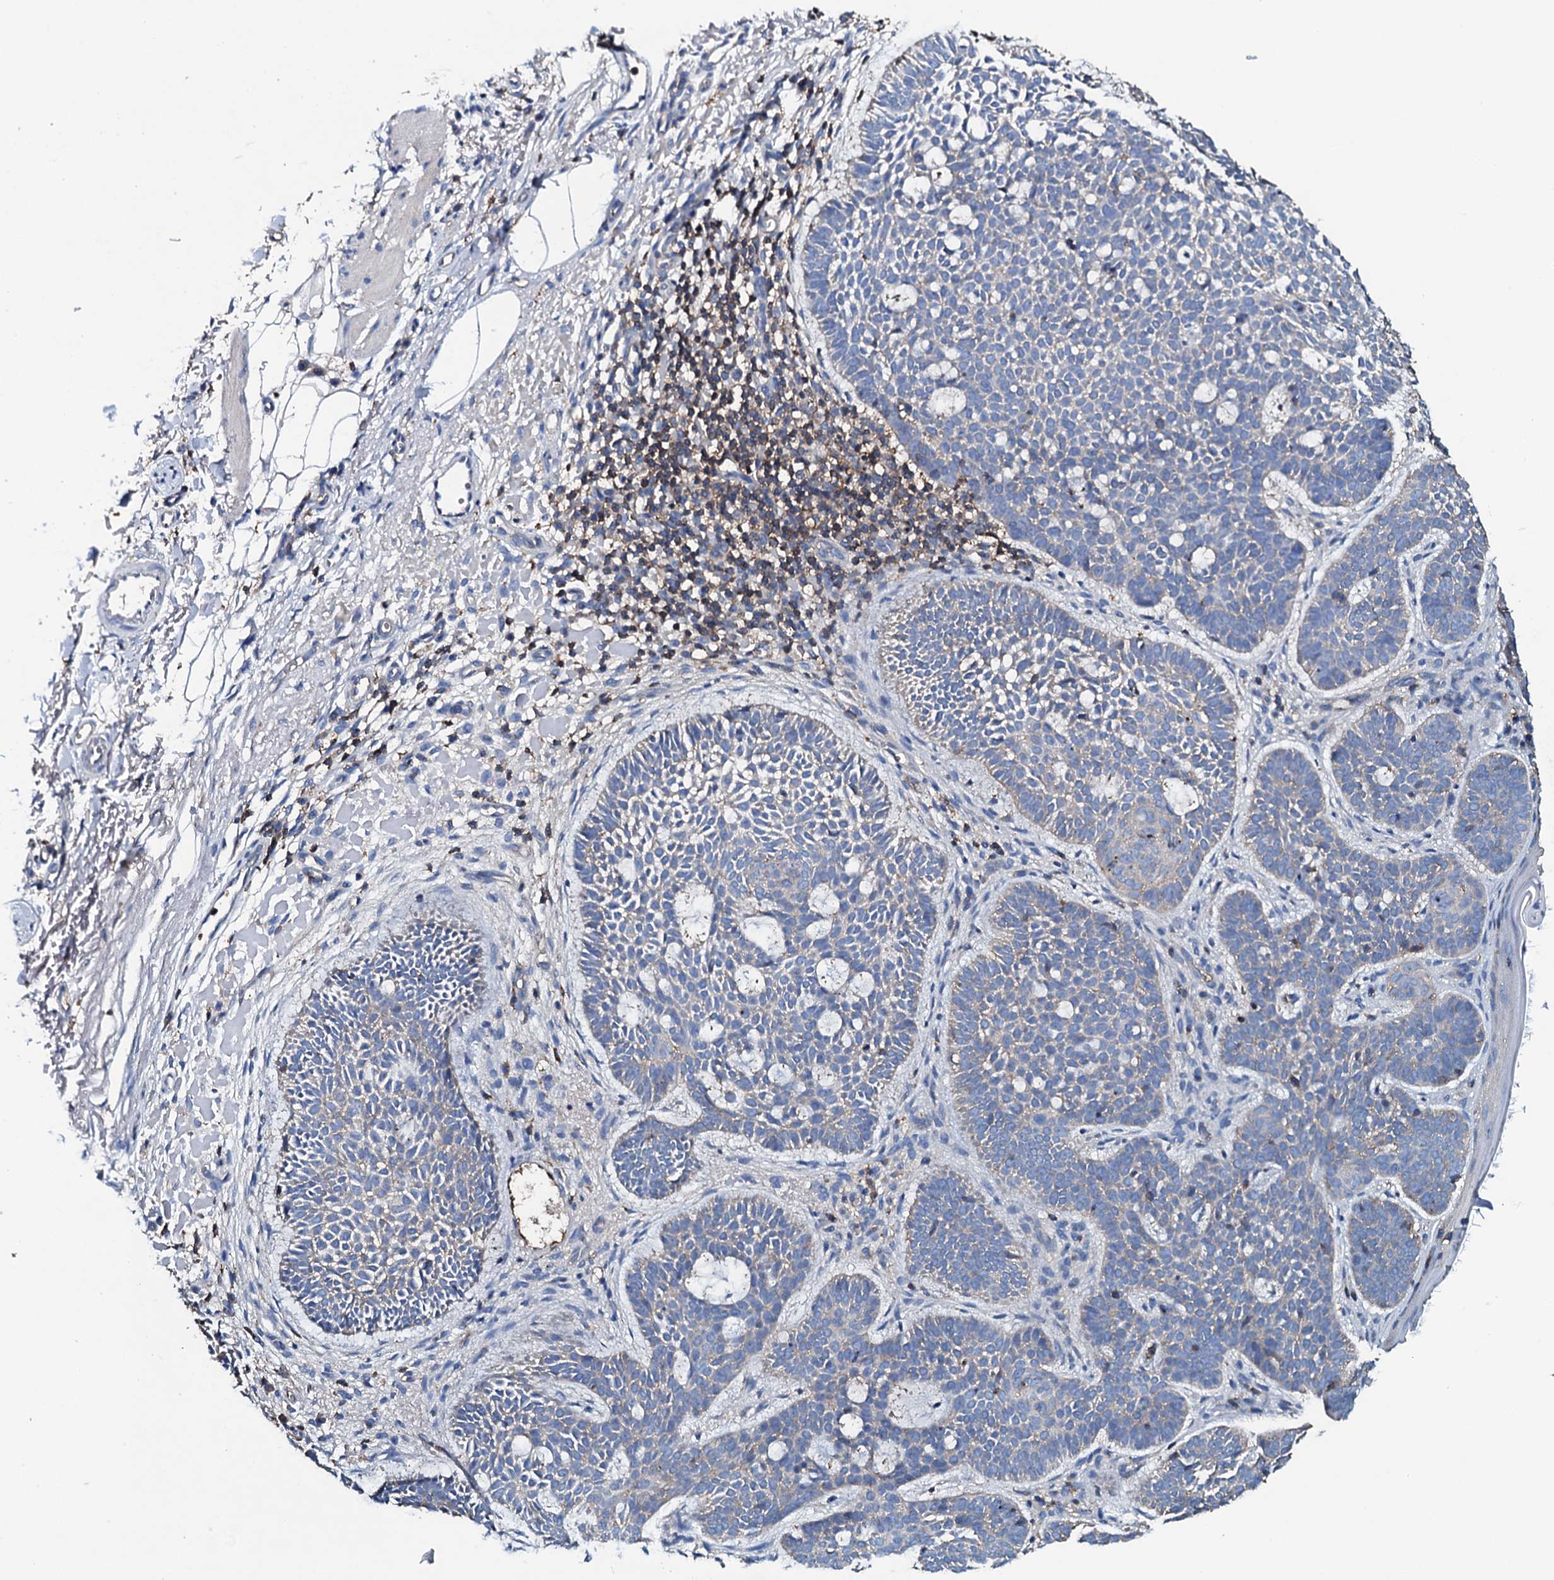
{"staining": {"intensity": "negative", "quantity": "none", "location": "none"}, "tissue": "skin cancer", "cell_type": "Tumor cells", "image_type": "cancer", "snomed": [{"axis": "morphology", "description": "Basal cell carcinoma"}, {"axis": "topography", "description": "Skin"}], "caption": "Tumor cells are negative for brown protein staining in skin cancer (basal cell carcinoma).", "gene": "MS4A4E", "patient": {"sex": "male", "age": 85}}